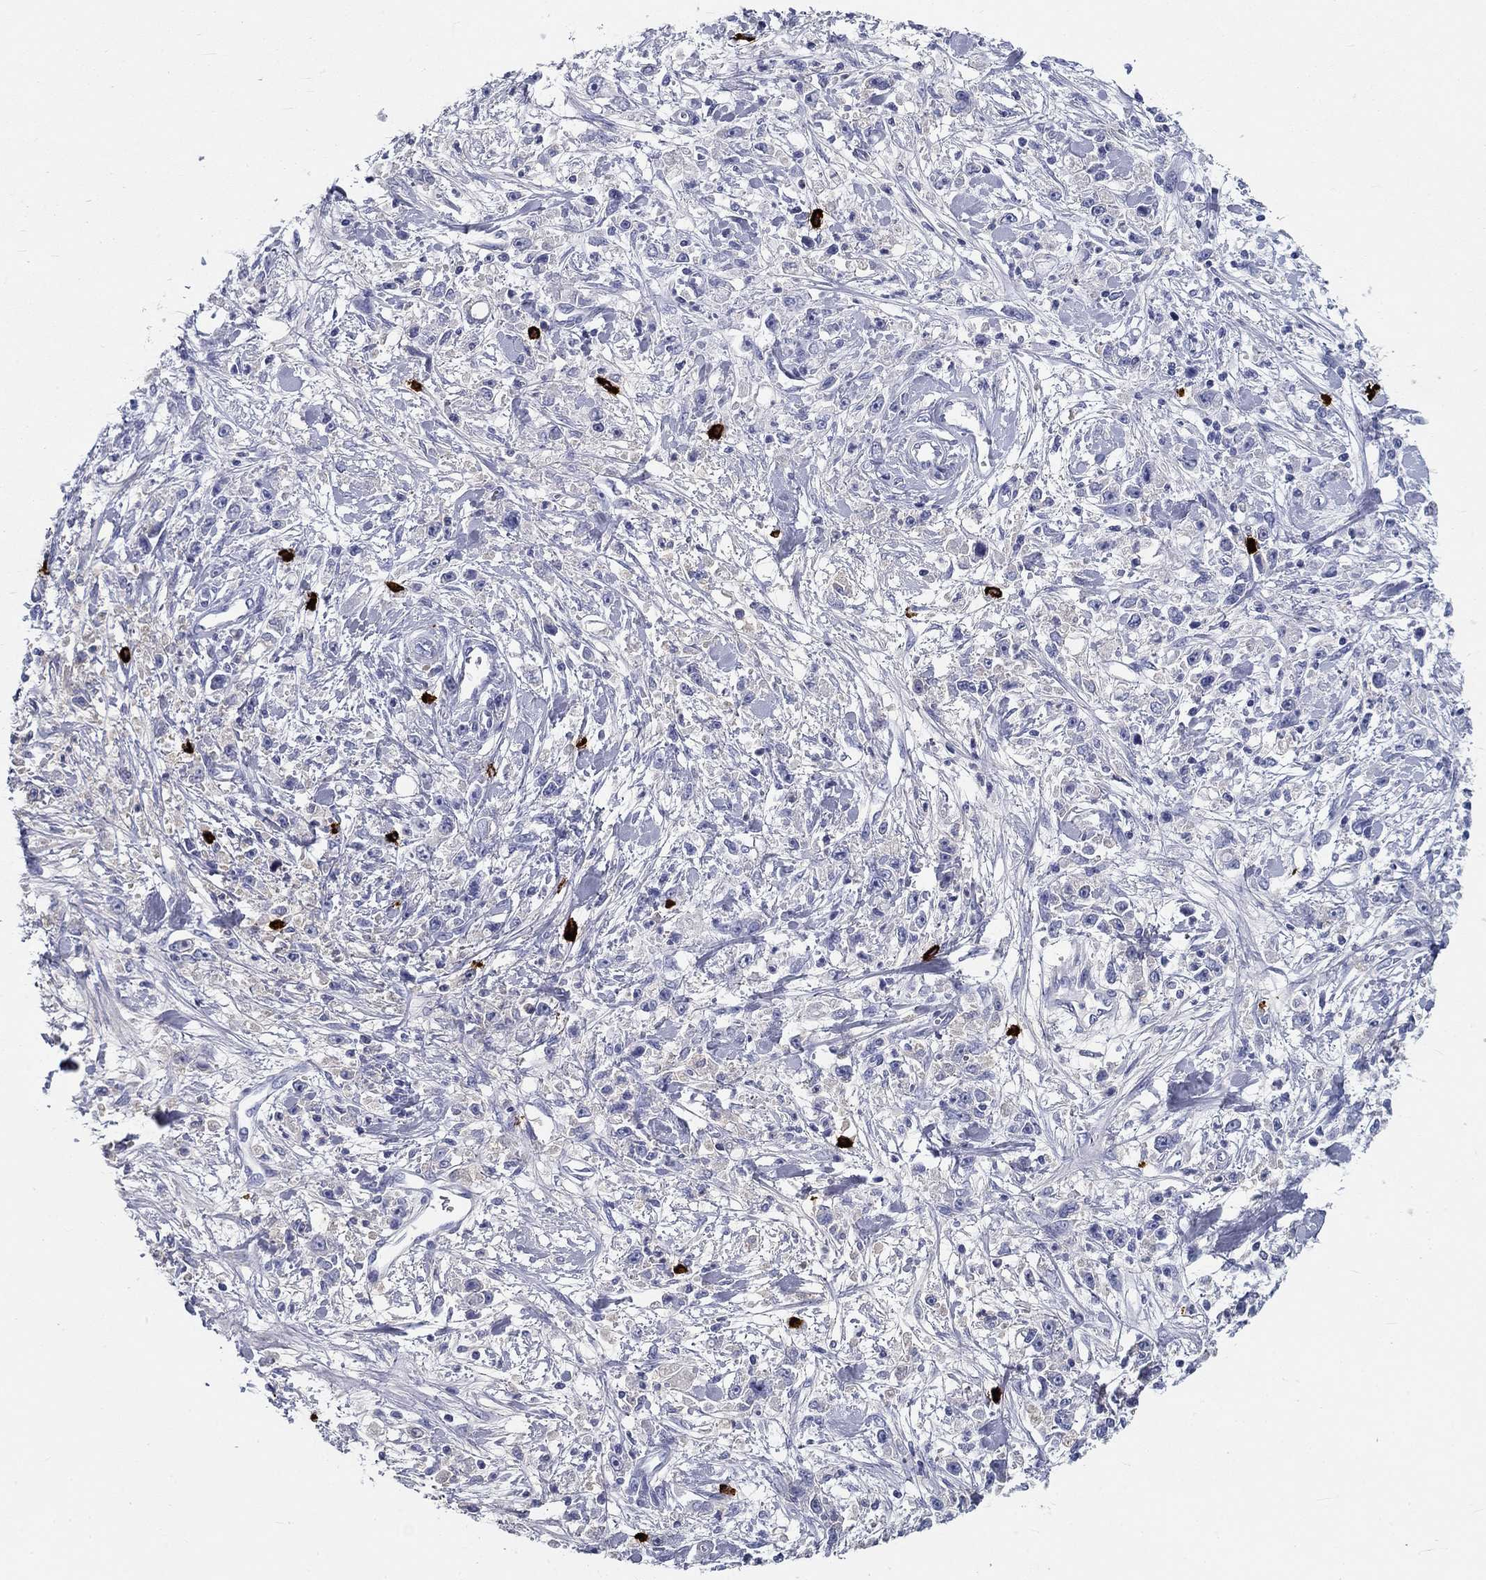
{"staining": {"intensity": "negative", "quantity": "none", "location": "none"}, "tissue": "stomach cancer", "cell_type": "Tumor cells", "image_type": "cancer", "snomed": [{"axis": "morphology", "description": "Adenocarcinoma, NOS"}, {"axis": "topography", "description": "Stomach"}], "caption": "Protein analysis of stomach cancer (adenocarcinoma) reveals no significant expression in tumor cells. Brightfield microscopy of IHC stained with DAB (brown) and hematoxylin (blue), captured at high magnification.", "gene": "CD40LG", "patient": {"sex": "female", "age": 59}}